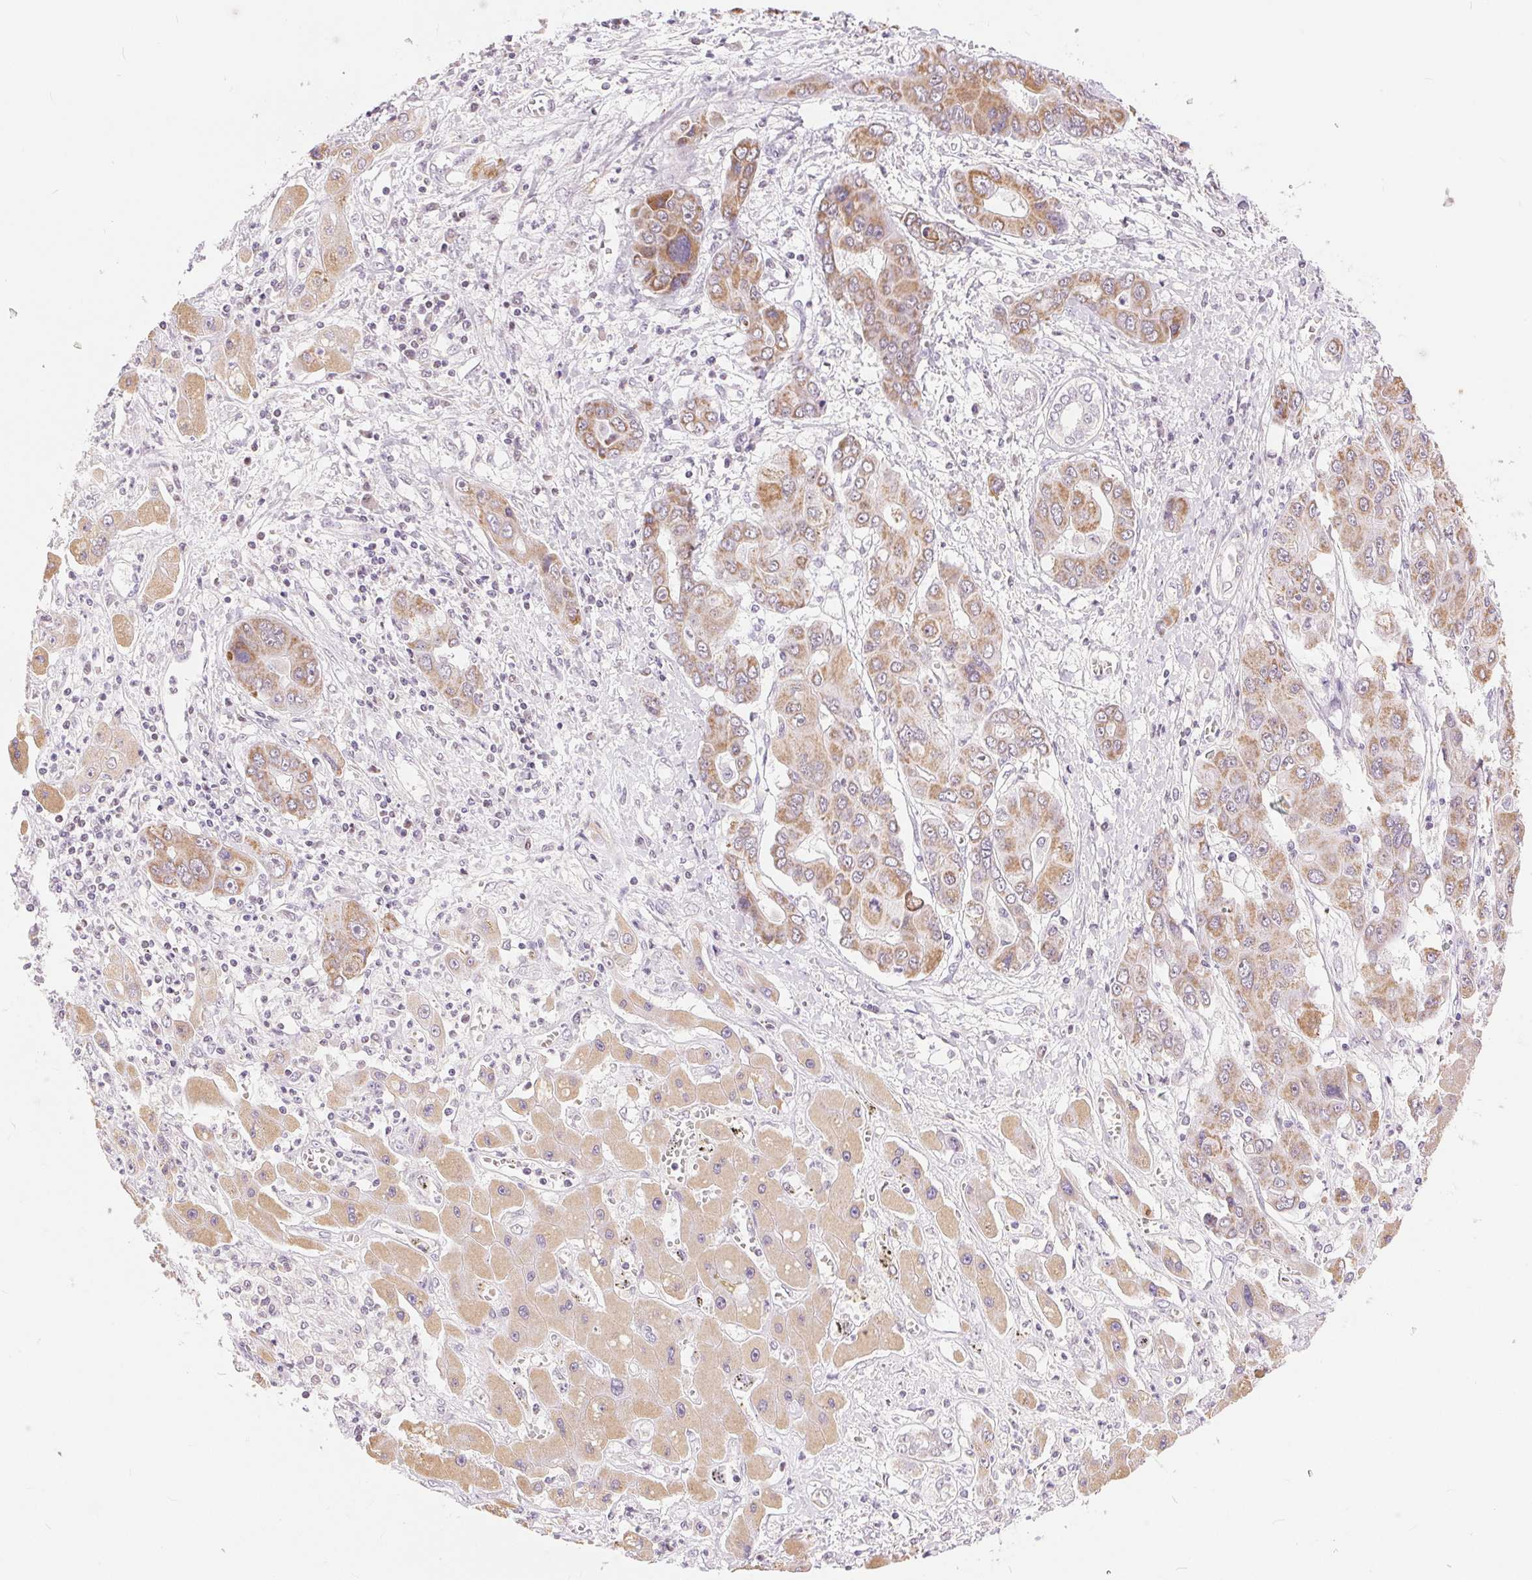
{"staining": {"intensity": "moderate", "quantity": ">75%", "location": "cytoplasmic/membranous"}, "tissue": "liver cancer", "cell_type": "Tumor cells", "image_type": "cancer", "snomed": [{"axis": "morphology", "description": "Cholangiocarcinoma"}, {"axis": "topography", "description": "Liver"}], "caption": "Brown immunohistochemical staining in liver cancer reveals moderate cytoplasmic/membranous staining in about >75% of tumor cells.", "gene": "POU2F2", "patient": {"sex": "male", "age": 67}}